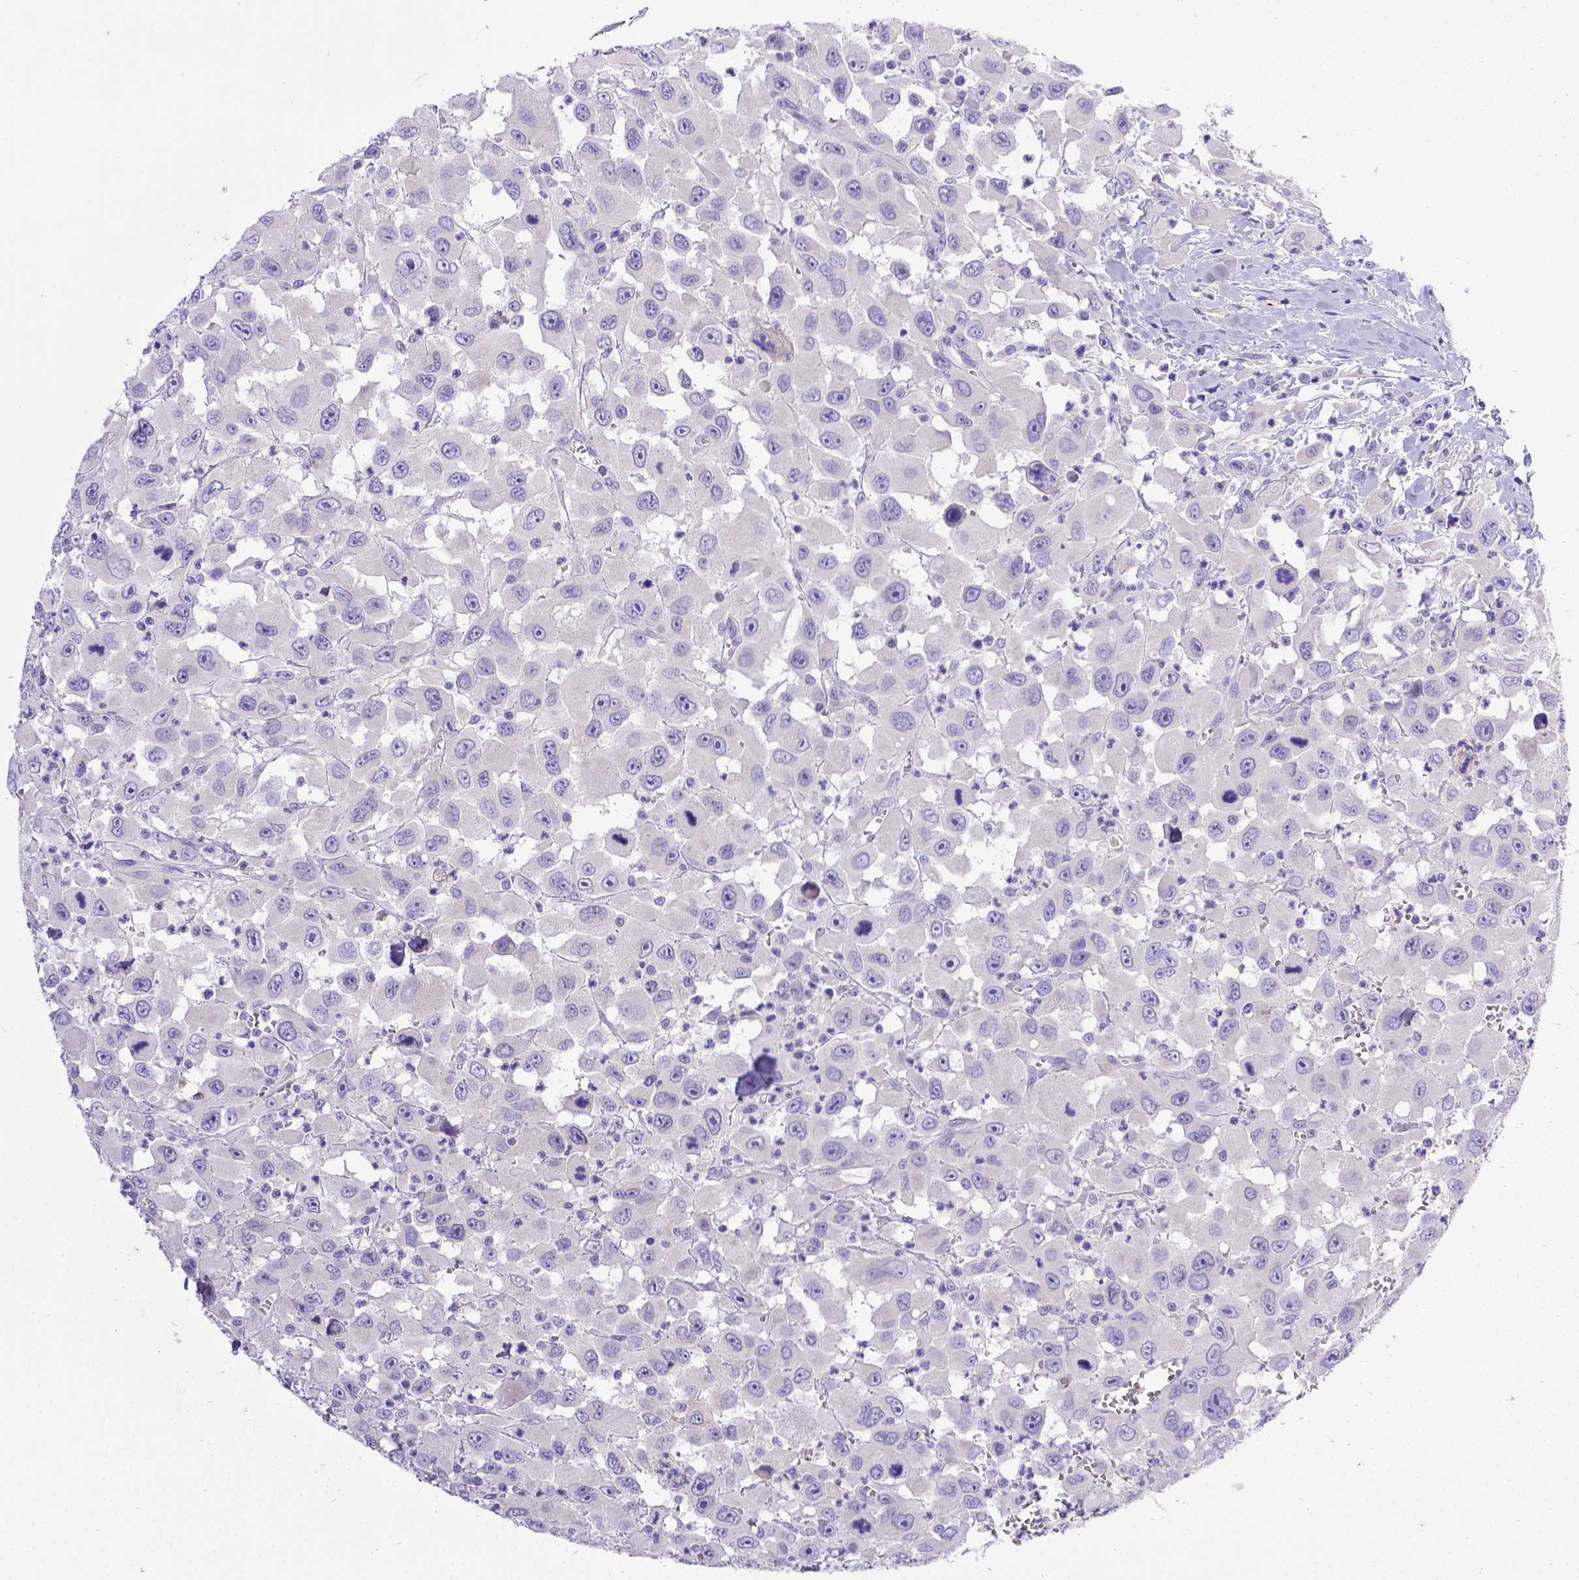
{"staining": {"intensity": "negative", "quantity": "none", "location": "none"}, "tissue": "head and neck cancer", "cell_type": "Tumor cells", "image_type": "cancer", "snomed": [{"axis": "morphology", "description": "Squamous cell carcinoma, NOS"}, {"axis": "morphology", "description": "Squamous cell carcinoma, metastatic, NOS"}, {"axis": "topography", "description": "Oral tissue"}, {"axis": "topography", "description": "Head-Neck"}], "caption": "Tumor cells show no significant positivity in head and neck squamous cell carcinoma.", "gene": "BTN1A1", "patient": {"sex": "female", "age": 85}}